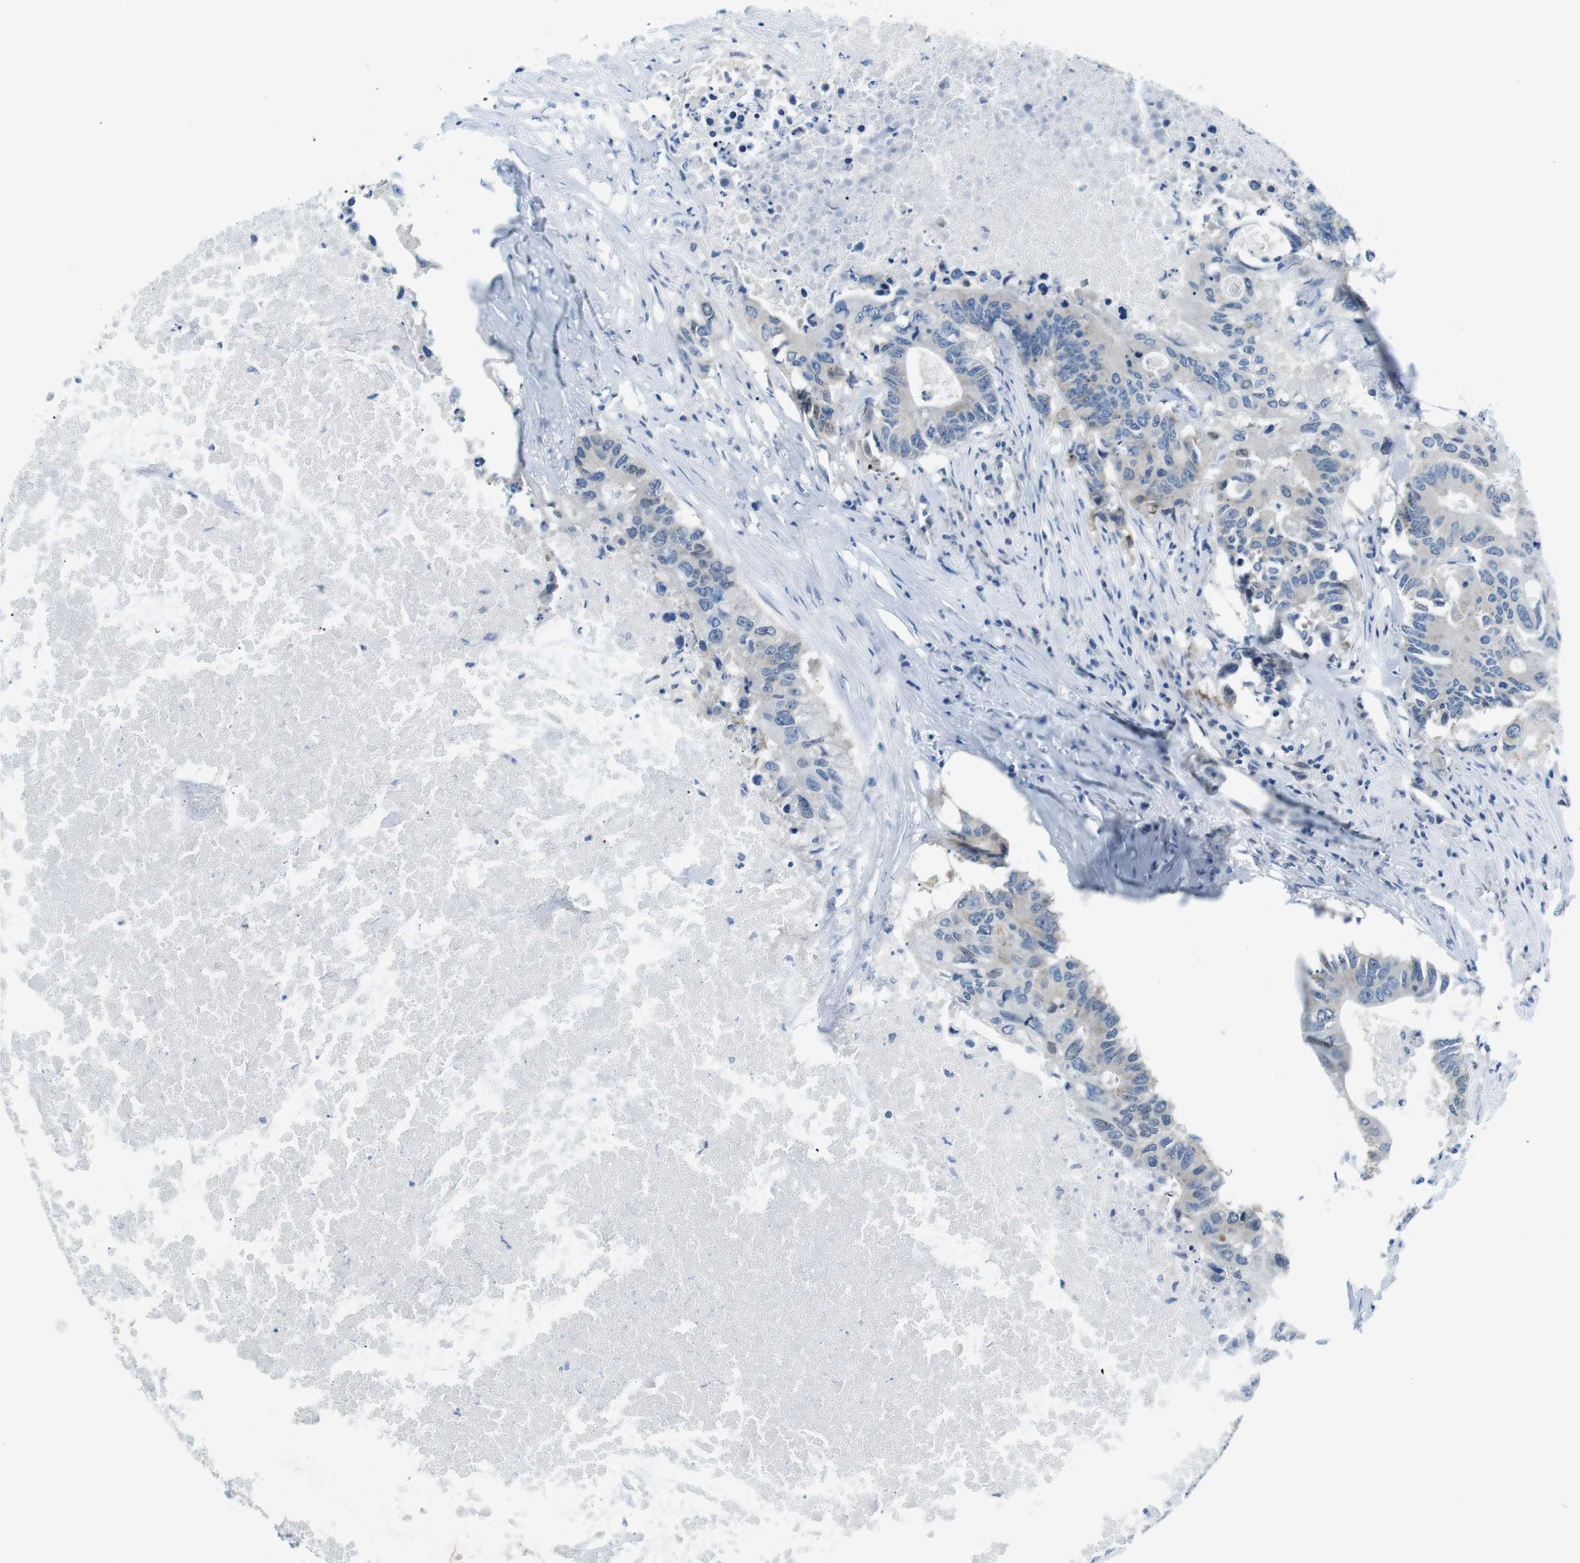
{"staining": {"intensity": "negative", "quantity": "none", "location": "none"}, "tissue": "colorectal cancer", "cell_type": "Tumor cells", "image_type": "cancer", "snomed": [{"axis": "morphology", "description": "Adenocarcinoma, NOS"}, {"axis": "topography", "description": "Colon"}], "caption": "IHC photomicrograph of human colorectal cancer stained for a protein (brown), which reveals no staining in tumor cells. (Brightfield microscopy of DAB immunohistochemistry at high magnification).", "gene": "PHLDA1", "patient": {"sex": "male", "age": 71}}